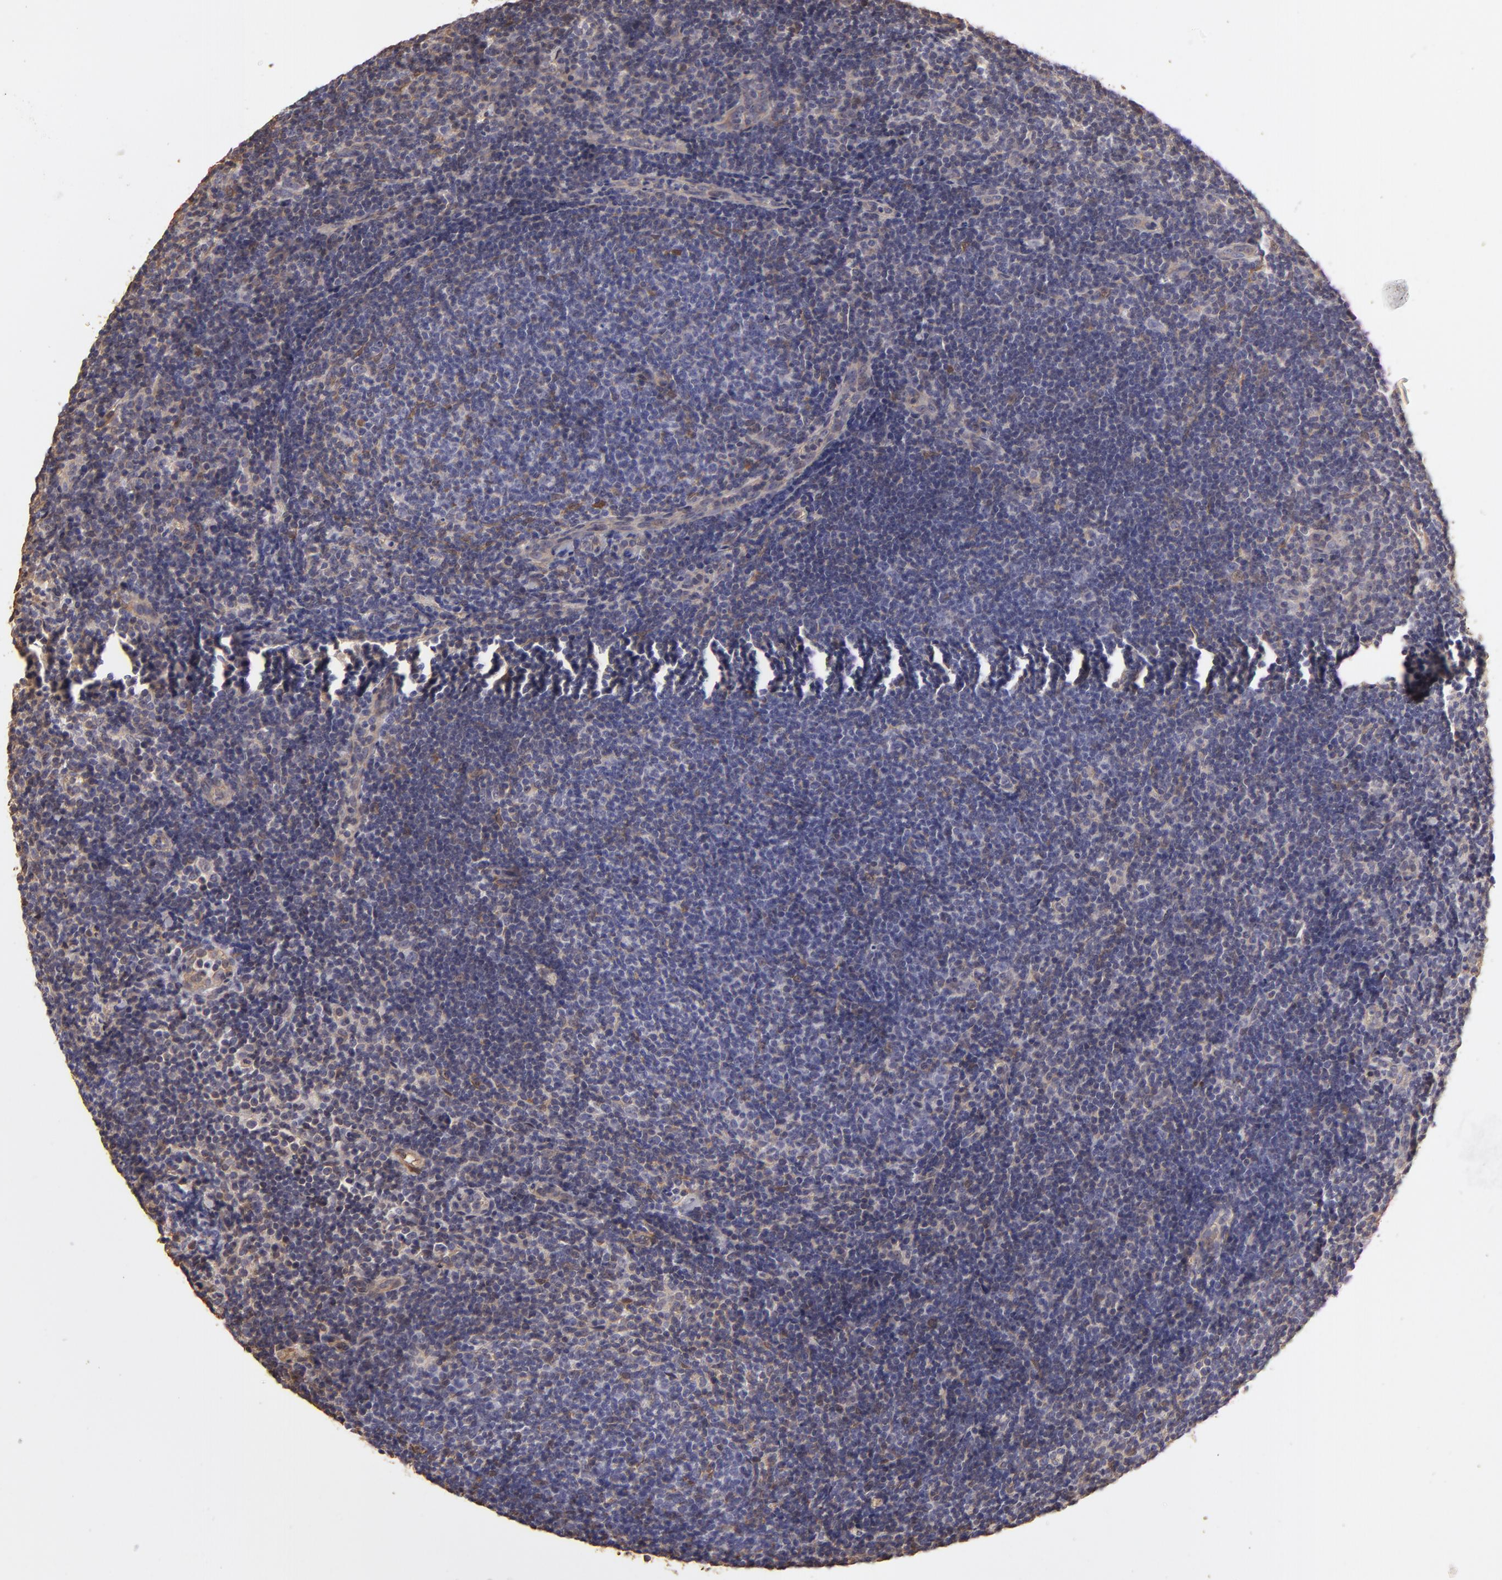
{"staining": {"intensity": "negative", "quantity": "none", "location": "none"}, "tissue": "lymphoma", "cell_type": "Tumor cells", "image_type": "cancer", "snomed": [{"axis": "morphology", "description": "Malignant lymphoma, non-Hodgkin's type, Low grade"}, {"axis": "topography", "description": "Lymph node"}], "caption": "IHC of low-grade malignant lymphoma, non-Hodgkin's type reveals no positivity in tumor cells. (DAB immunohistochemistry, high magnification).", "gene": "HSPB6", "patient": {"sex": "male", "age": 49}}